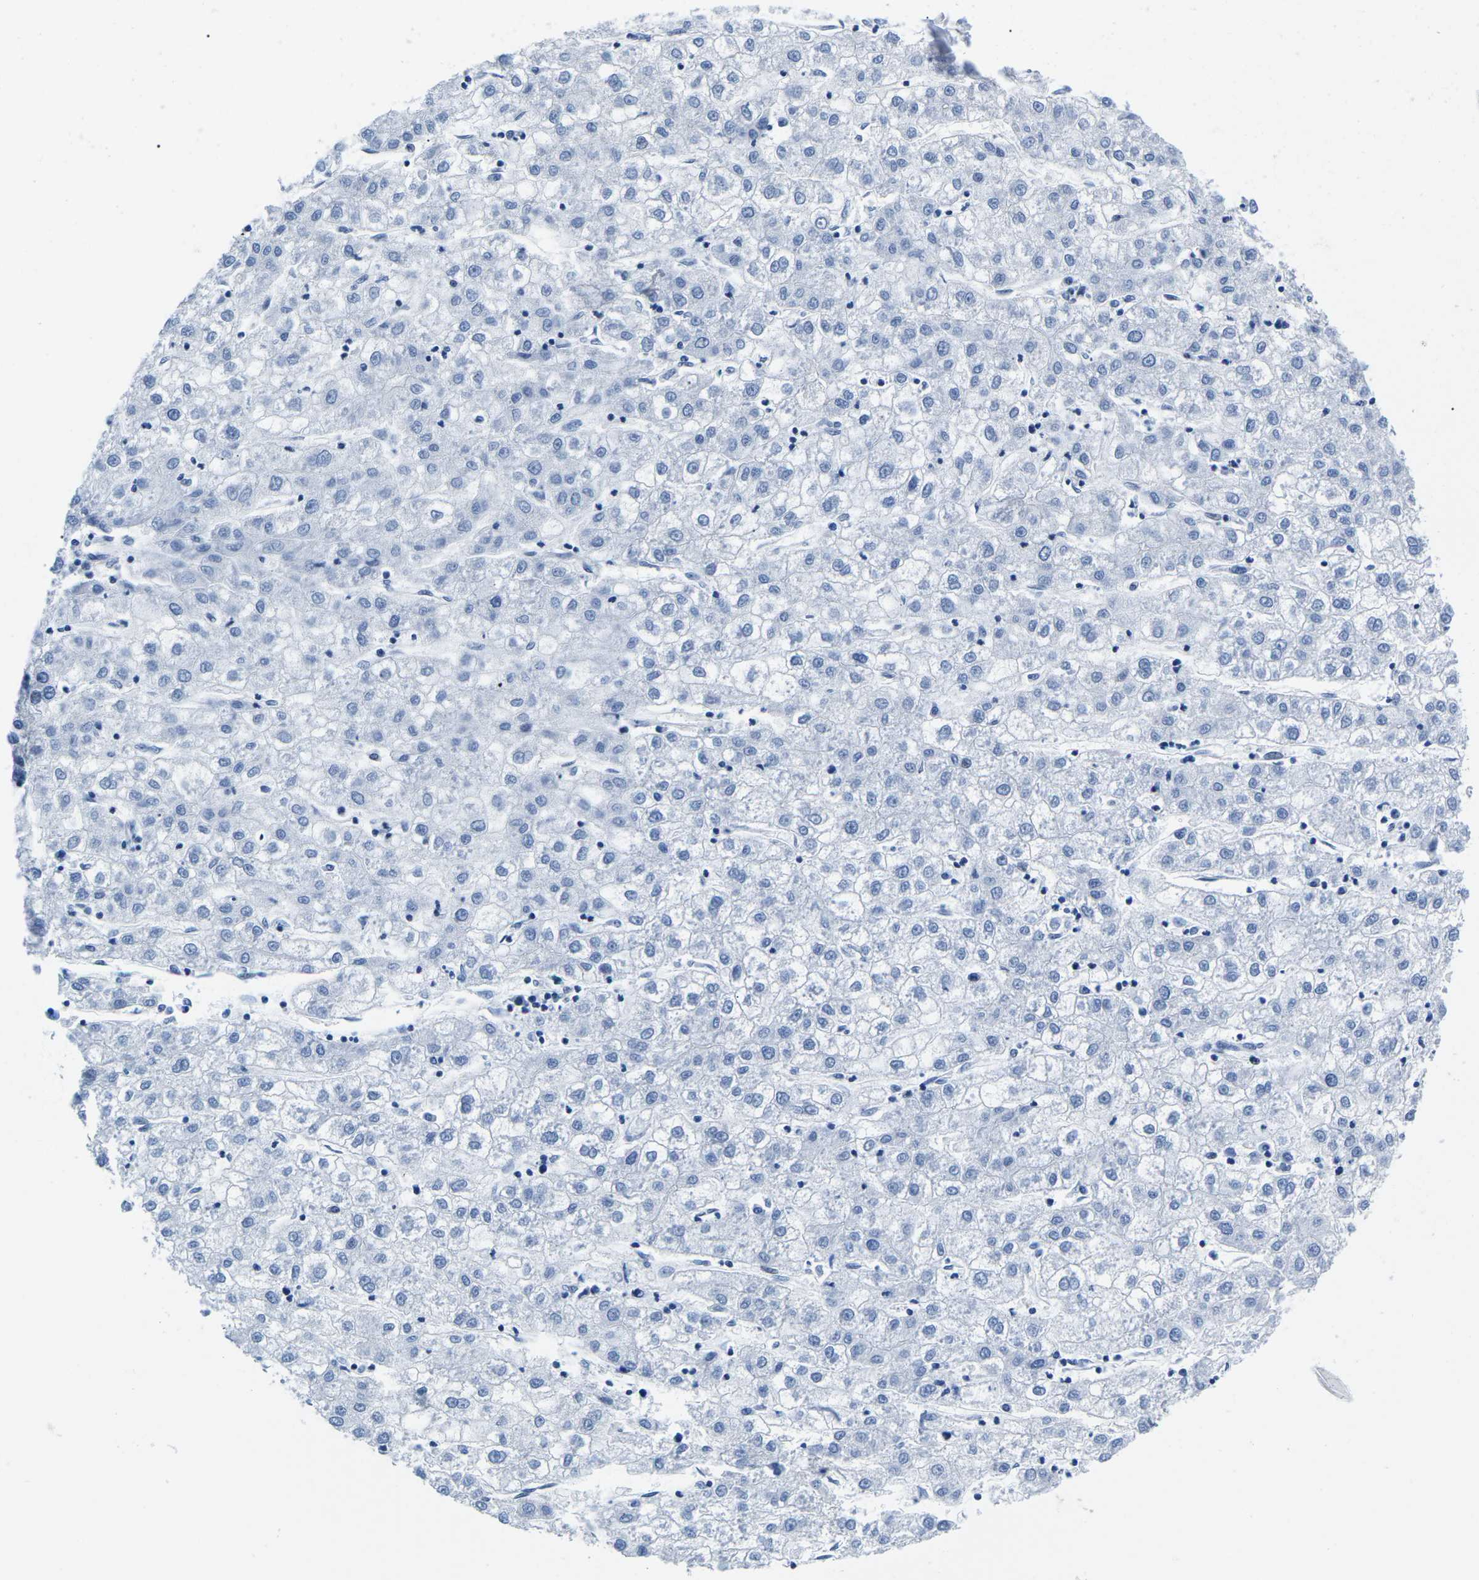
{"staining": {"intensity": "negative", "quantity": "none", "location": "none"}, "tissue": "liver cancer", "cell_type": "Tumor cells", "image_type": "cancer", "snomed": [{"axis": "morphology", "description": "Carcinoma, Hepatocellular, NOS"}, {"axis": "topography", "description": "Liver"}], "caption": "Tumor cells show no significant protein positivity in liver cancer (hepatocellular carcinoma).", "gene": "ATF1", "patient": {"sex": "male", "age": 72}}